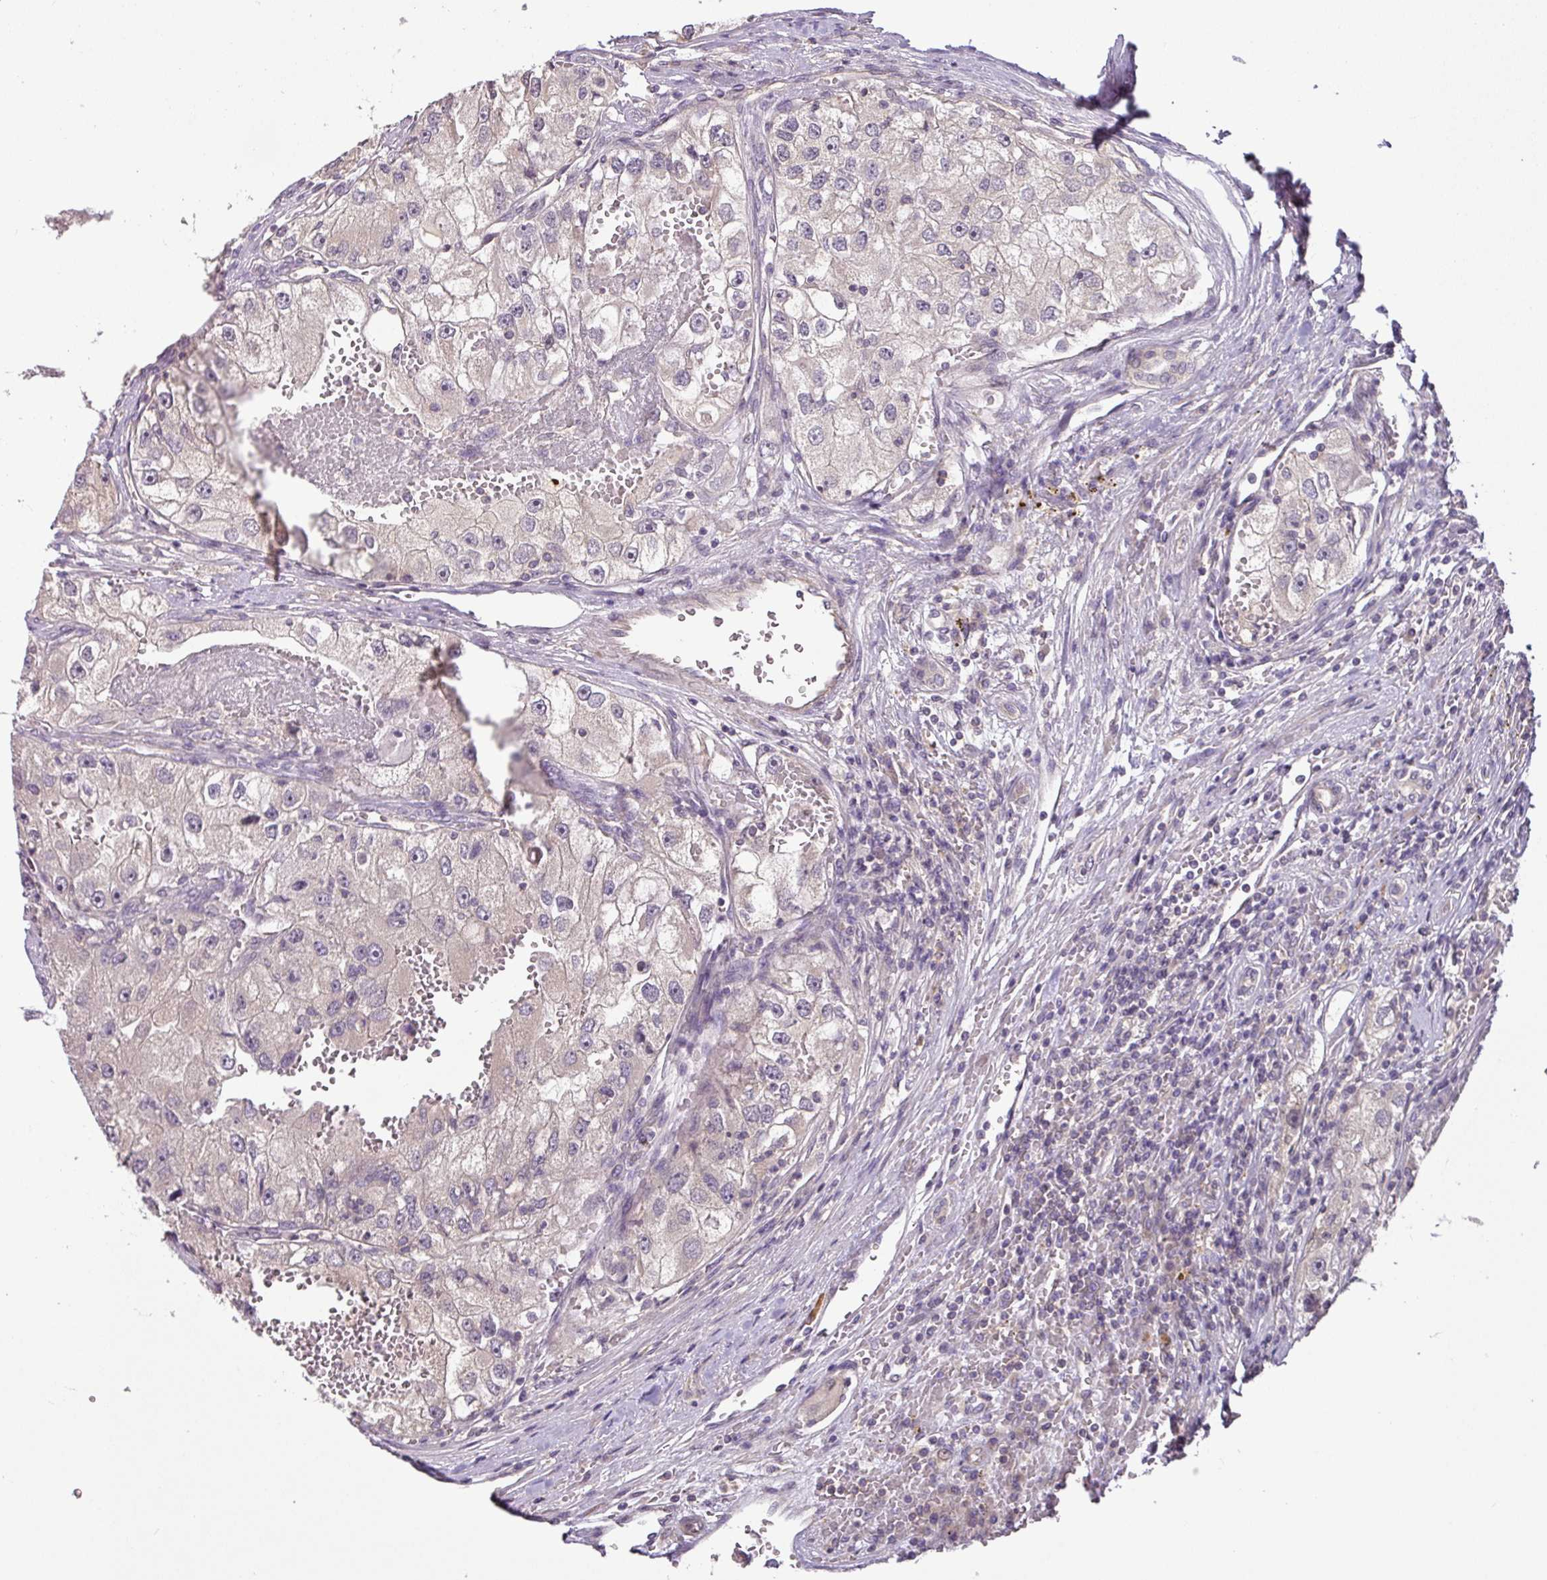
{"staining": {"intensity": "negative", "quantity": "none", "location": "none"}, "tissue": "renal cancer", "cell_type": "Tumor cells", "image_type": "cancer", "snomed": [{"axis": "morphology", "description": "Adenocarcinoma, NOS"}, {"axis": "topography", "description": "Kidney"}], "caption": "DAB immunohistochemical staining of renal cancer demonstrates no significant expression in tumor cells.", "gene": "TCL1B", "patient": {"sex": "male", "age": 63}}